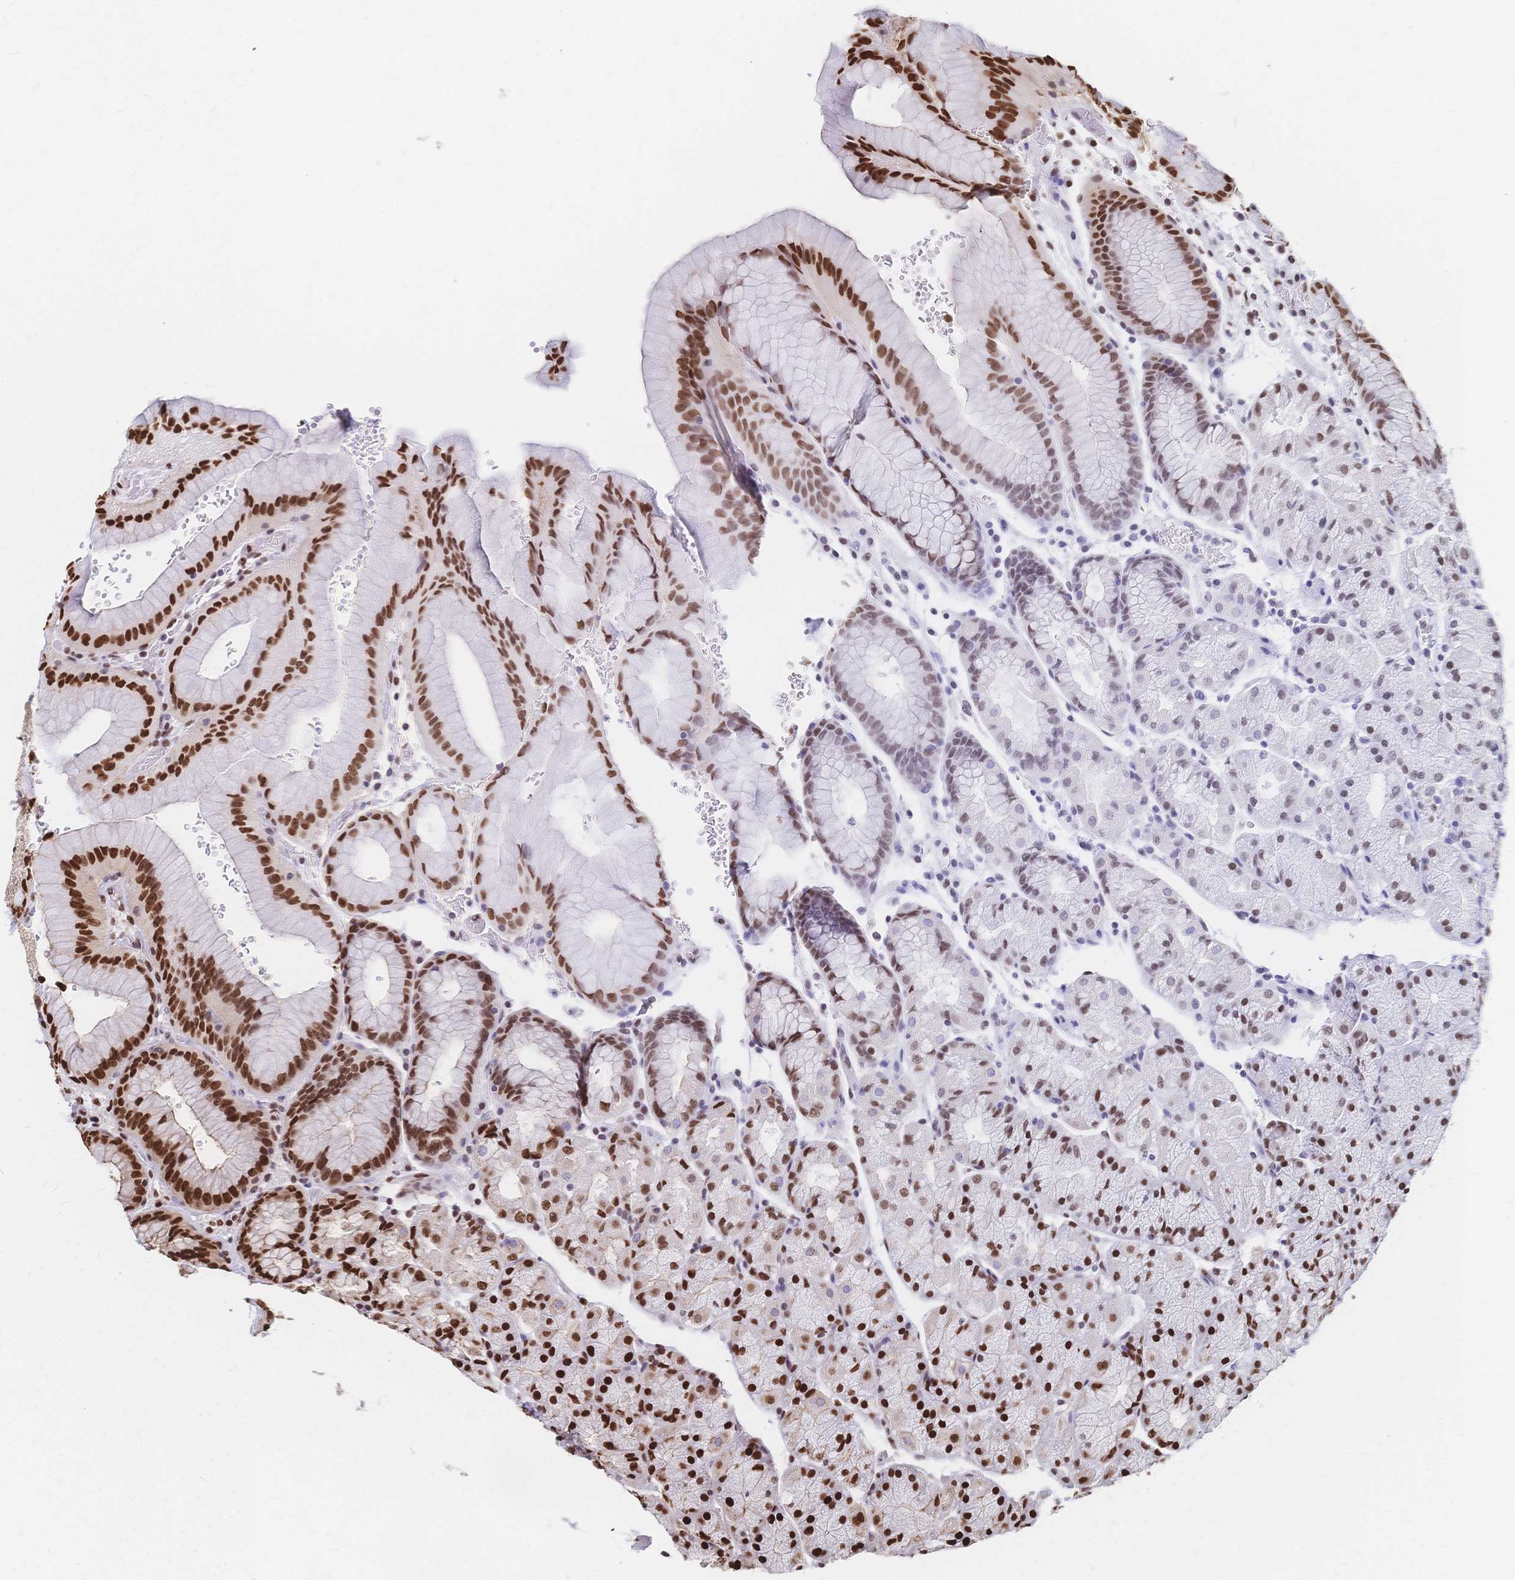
{"staining": {"intensity": "strong", "quantity": "25%-75%", "location": "nuclear"}, "tissue": "stomach", "cell_type": "Glandular cells", "image_type": "normal", "snomed": [{"axis": "morphology", "description": "Normal tissue, NOS"}, {"axis": "topography", "description": "Stomach, upper"}, {"axis": "topography", "description": "Stomach"}], "caption": "An image of human stomach stained for a protein demonstrates strong nuclear brown staining in glandular cells. (DAB (3,3'-diaminobenzidine) IHC with brightfield microscopy, high magnification).", "gene": "HDGF", "patient": {"sex": "male", "age": 76}}